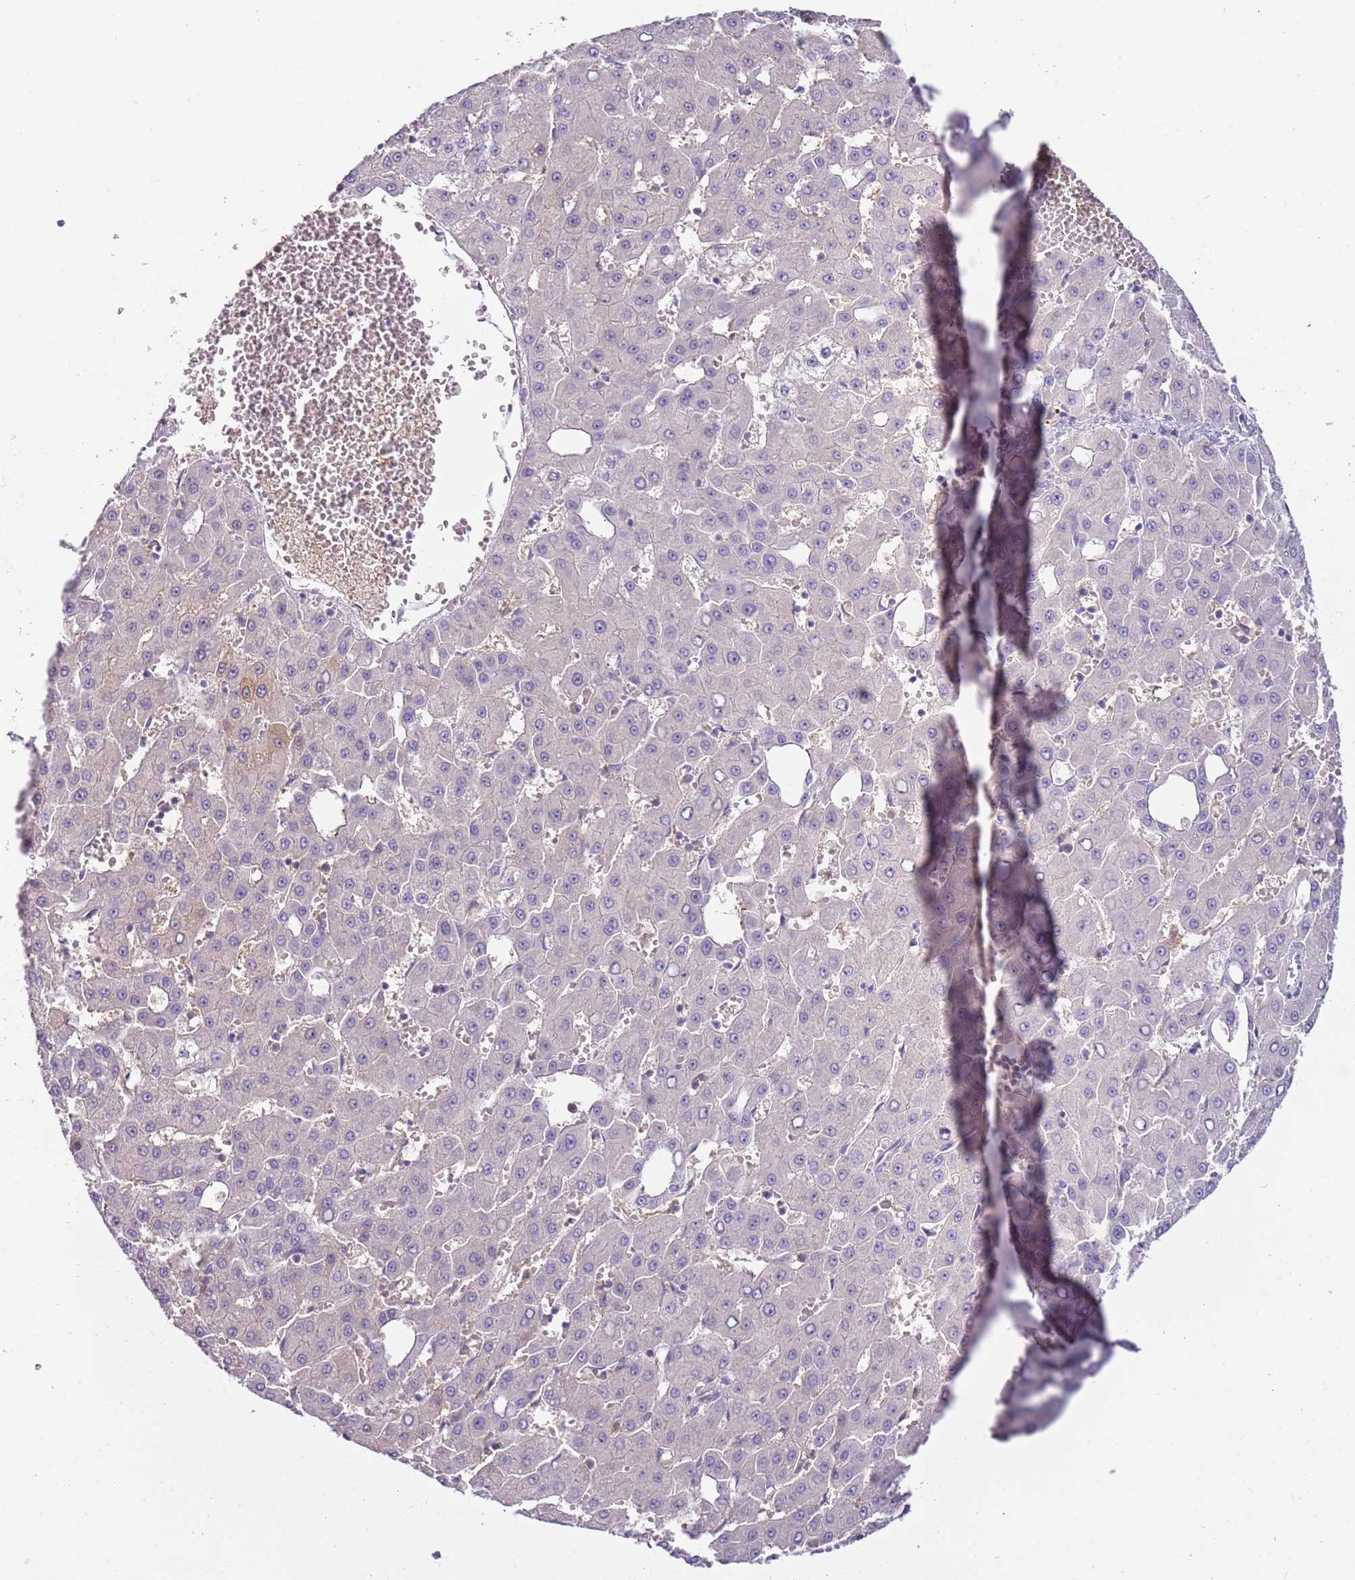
{"staining": {"intensity": "negative", "quantity": "none", "location": "none"}, "tissue": "liver cancer", "cell_type": "Tumor cells", "image_type": "cancer", "snomed": [{"axis": "morphology", "description": "Carcinoma, Hepatocellular, NOS"}, {"axis": "topography", "description": "Liver"}], "caption": "Tumor cells show no significant staining in liver cancer.", "gene": "ARHGAP5", "patient": {"sex": "male", "age": 47}}